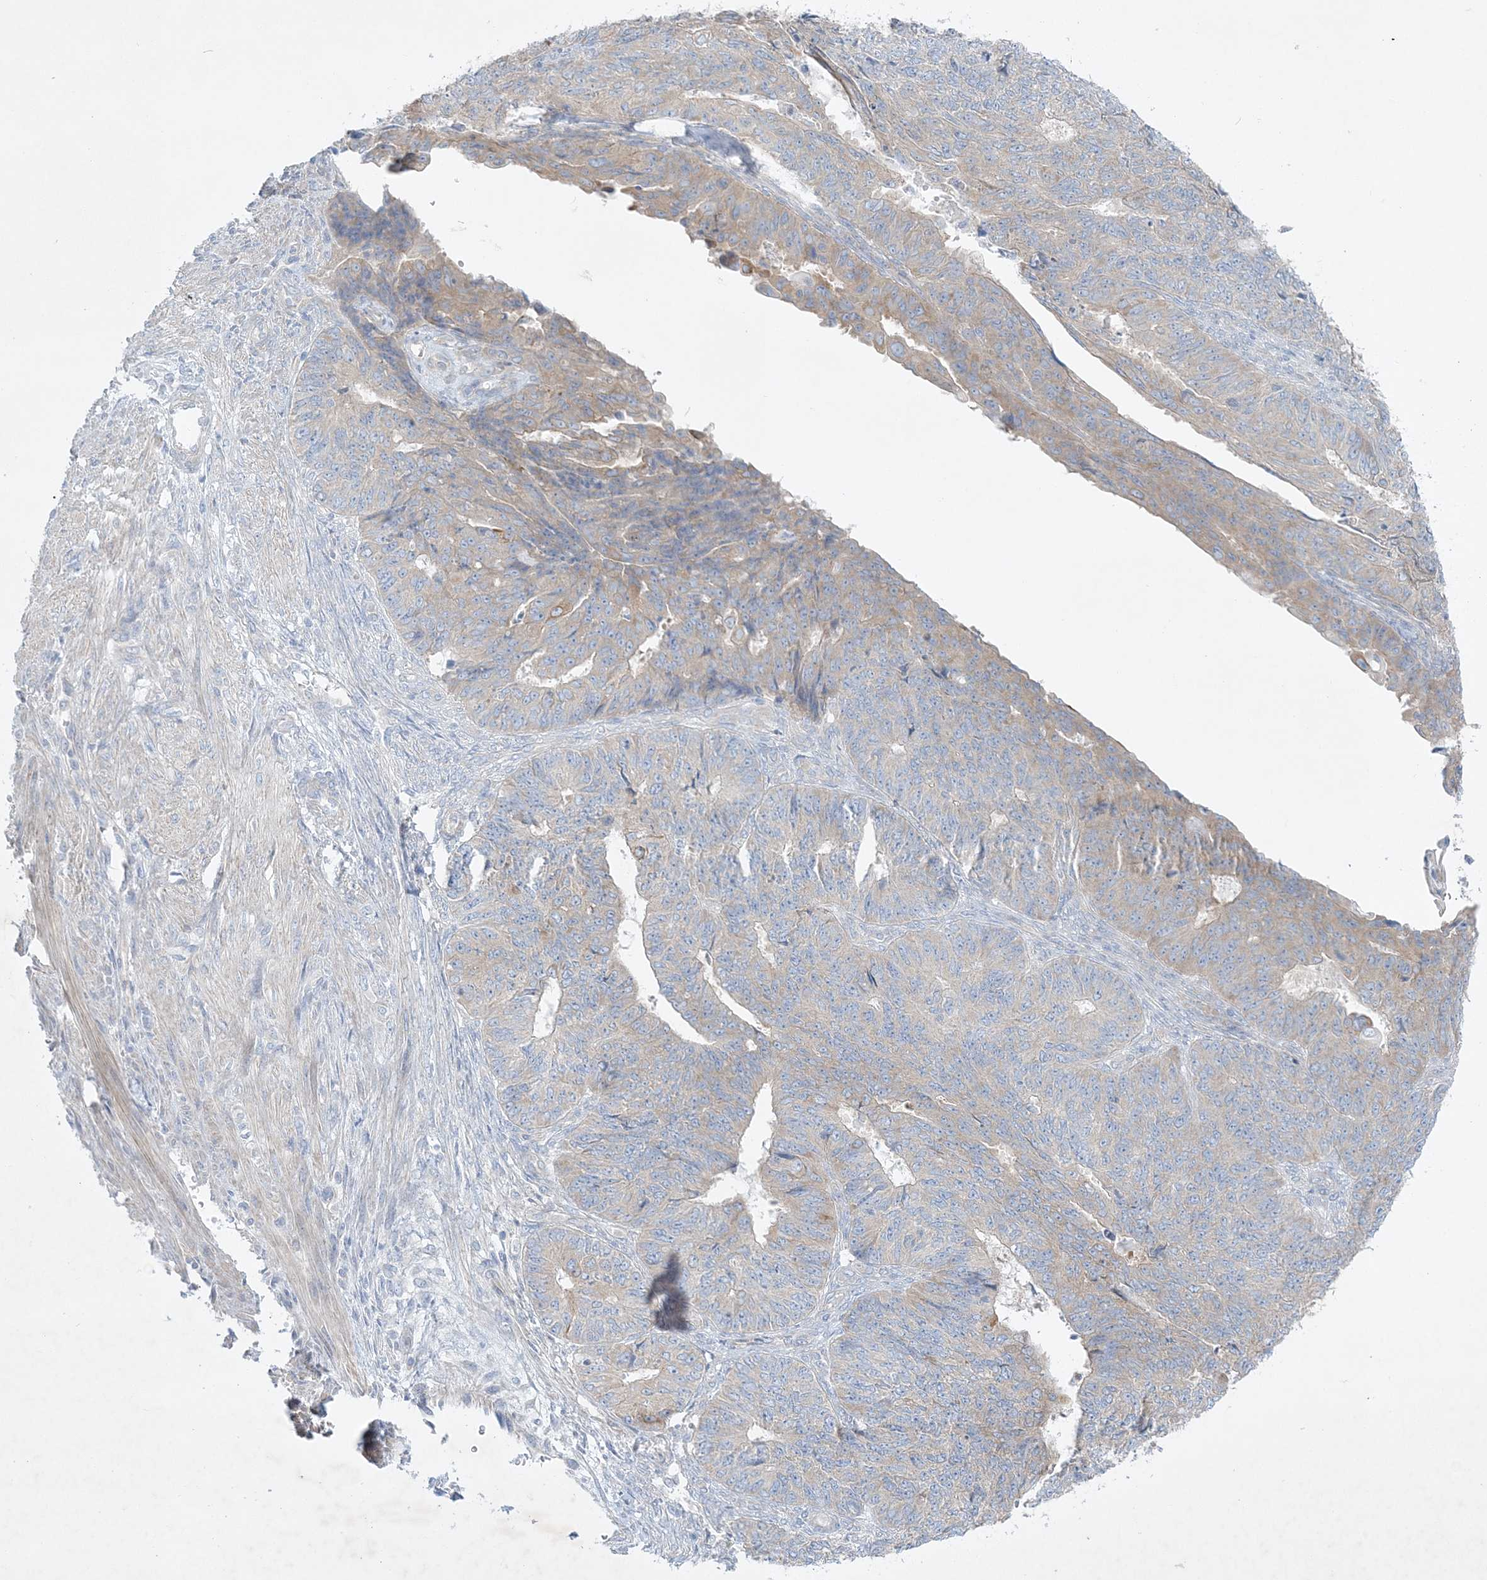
{"staining": {"intensity": "weak", "quantity": "<25%", "location": "cytoplasmic/membranous"}, "tissue": "endometrial cancer", "cell_type": "Tumor cells", "image_type": "cancer", "snomed": [{"axis": "morphology", "description": "Adenocarcinoma, NOS"}, {"axis": "topography", "description": "Endometrium"}], "caption": "There is no significant expression in tumor cells of adenocarcinoma (endometrial). The staining was performed using DAB (3,3'-diaminobenzidine) to visualize the protein expression in brown, while the nuclei were stained in blue with hematoxylin (Magnification: 20x).", "gene": "FARSB", "patient": {"sex": "female", "age": 32}}